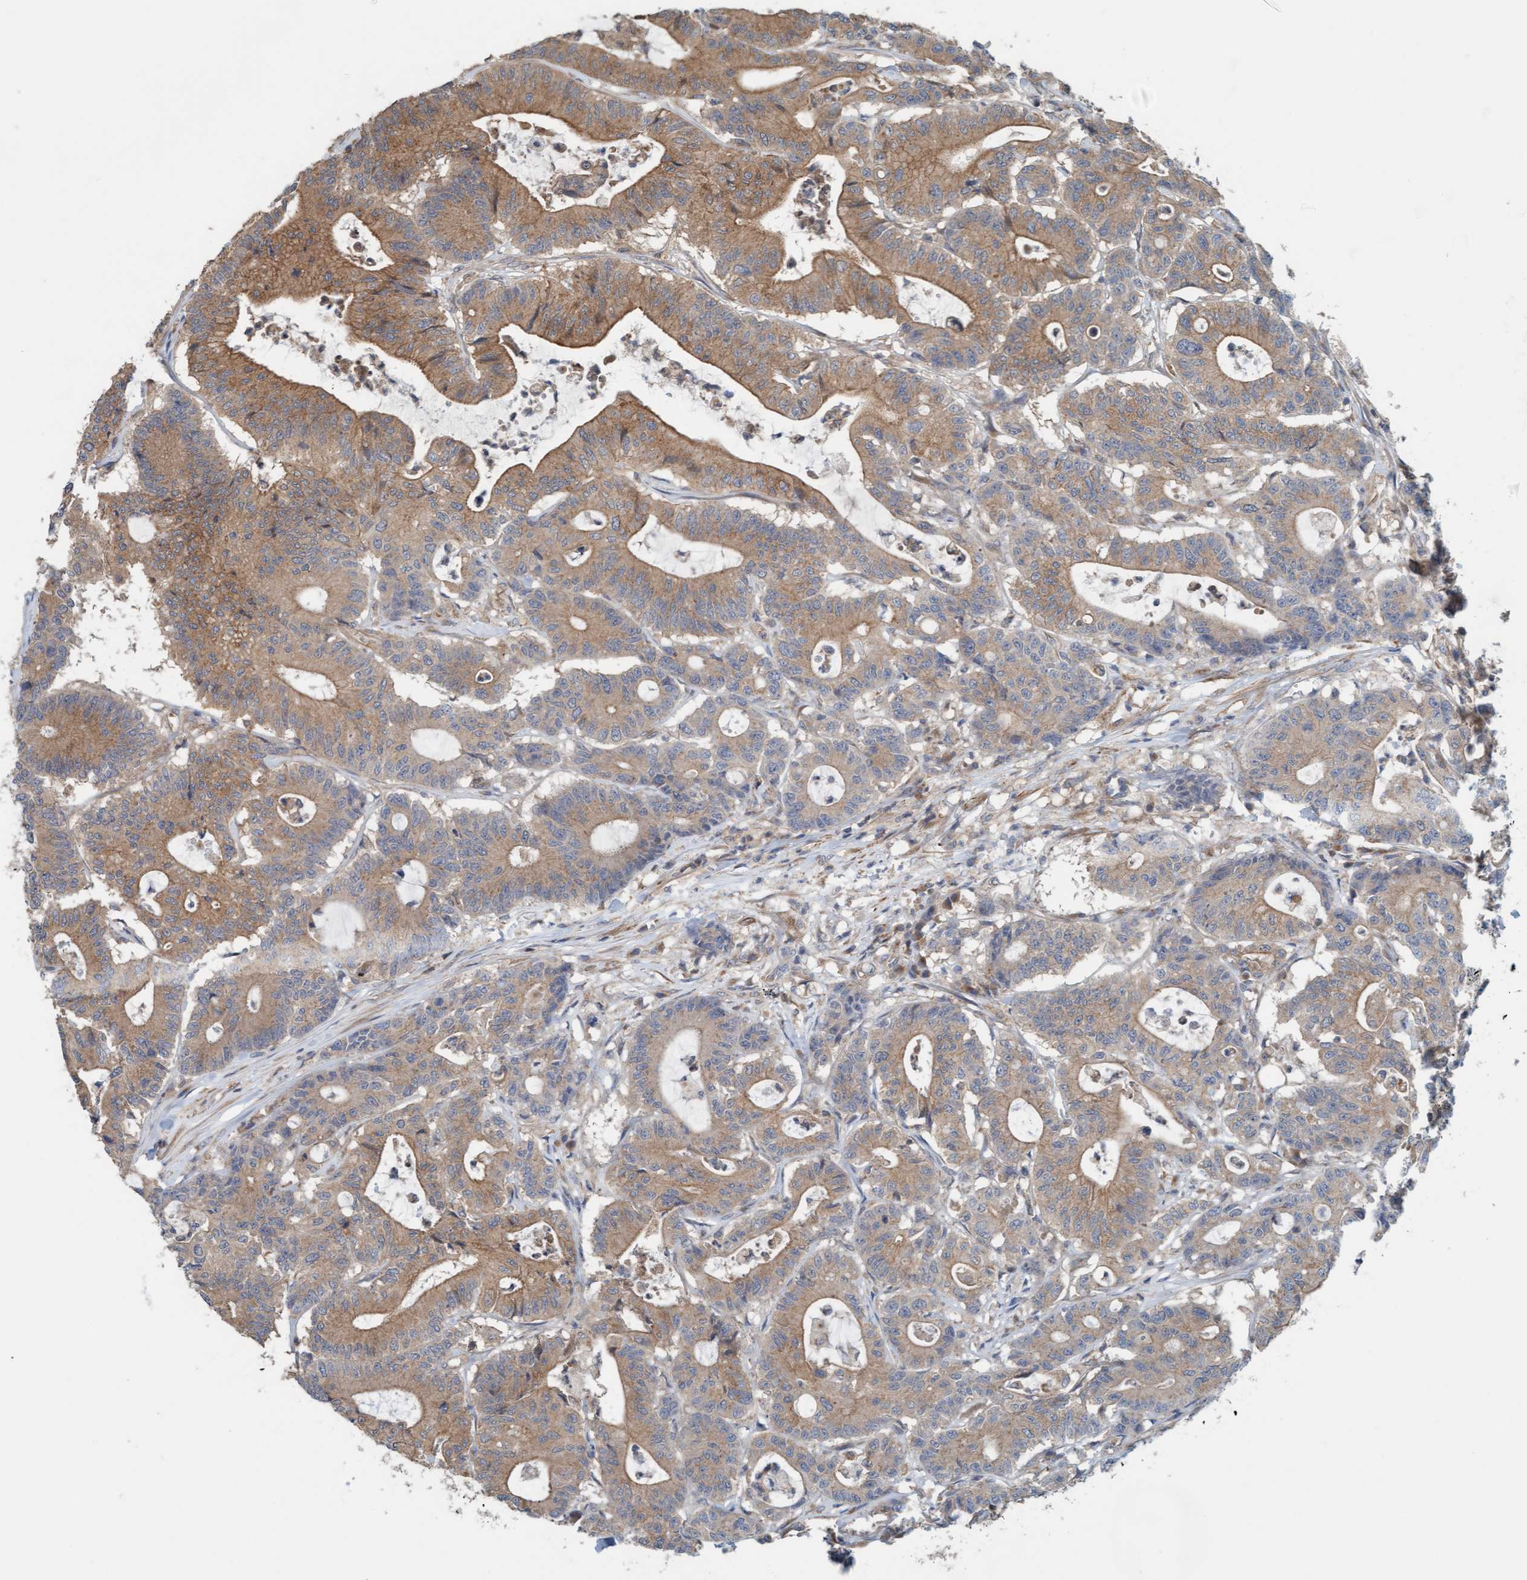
{"staining": {"intensity": "moderate", "quantity": ">75%", "location": "cytoplasmic/membranous"}, "tissue": "colorectal cancer", "cell_type": "Tumor cells", "image_type": "cancer", "snomed": [{"axis": "morphology", "description": "Adenocarcinoma, NOS"}, {"axis": "topography", "description": "Colon"}], "caption": "The immunohistochemical stain highlights moderate cytoplasmic/membranous expression in tumor cells of colorectal cancer (adenocarcinoma) tissue. (IHC, brightfield microscopy, high magnification).", "gene": "UBAP1", "patient": {"sex": "female", "age": 84}}